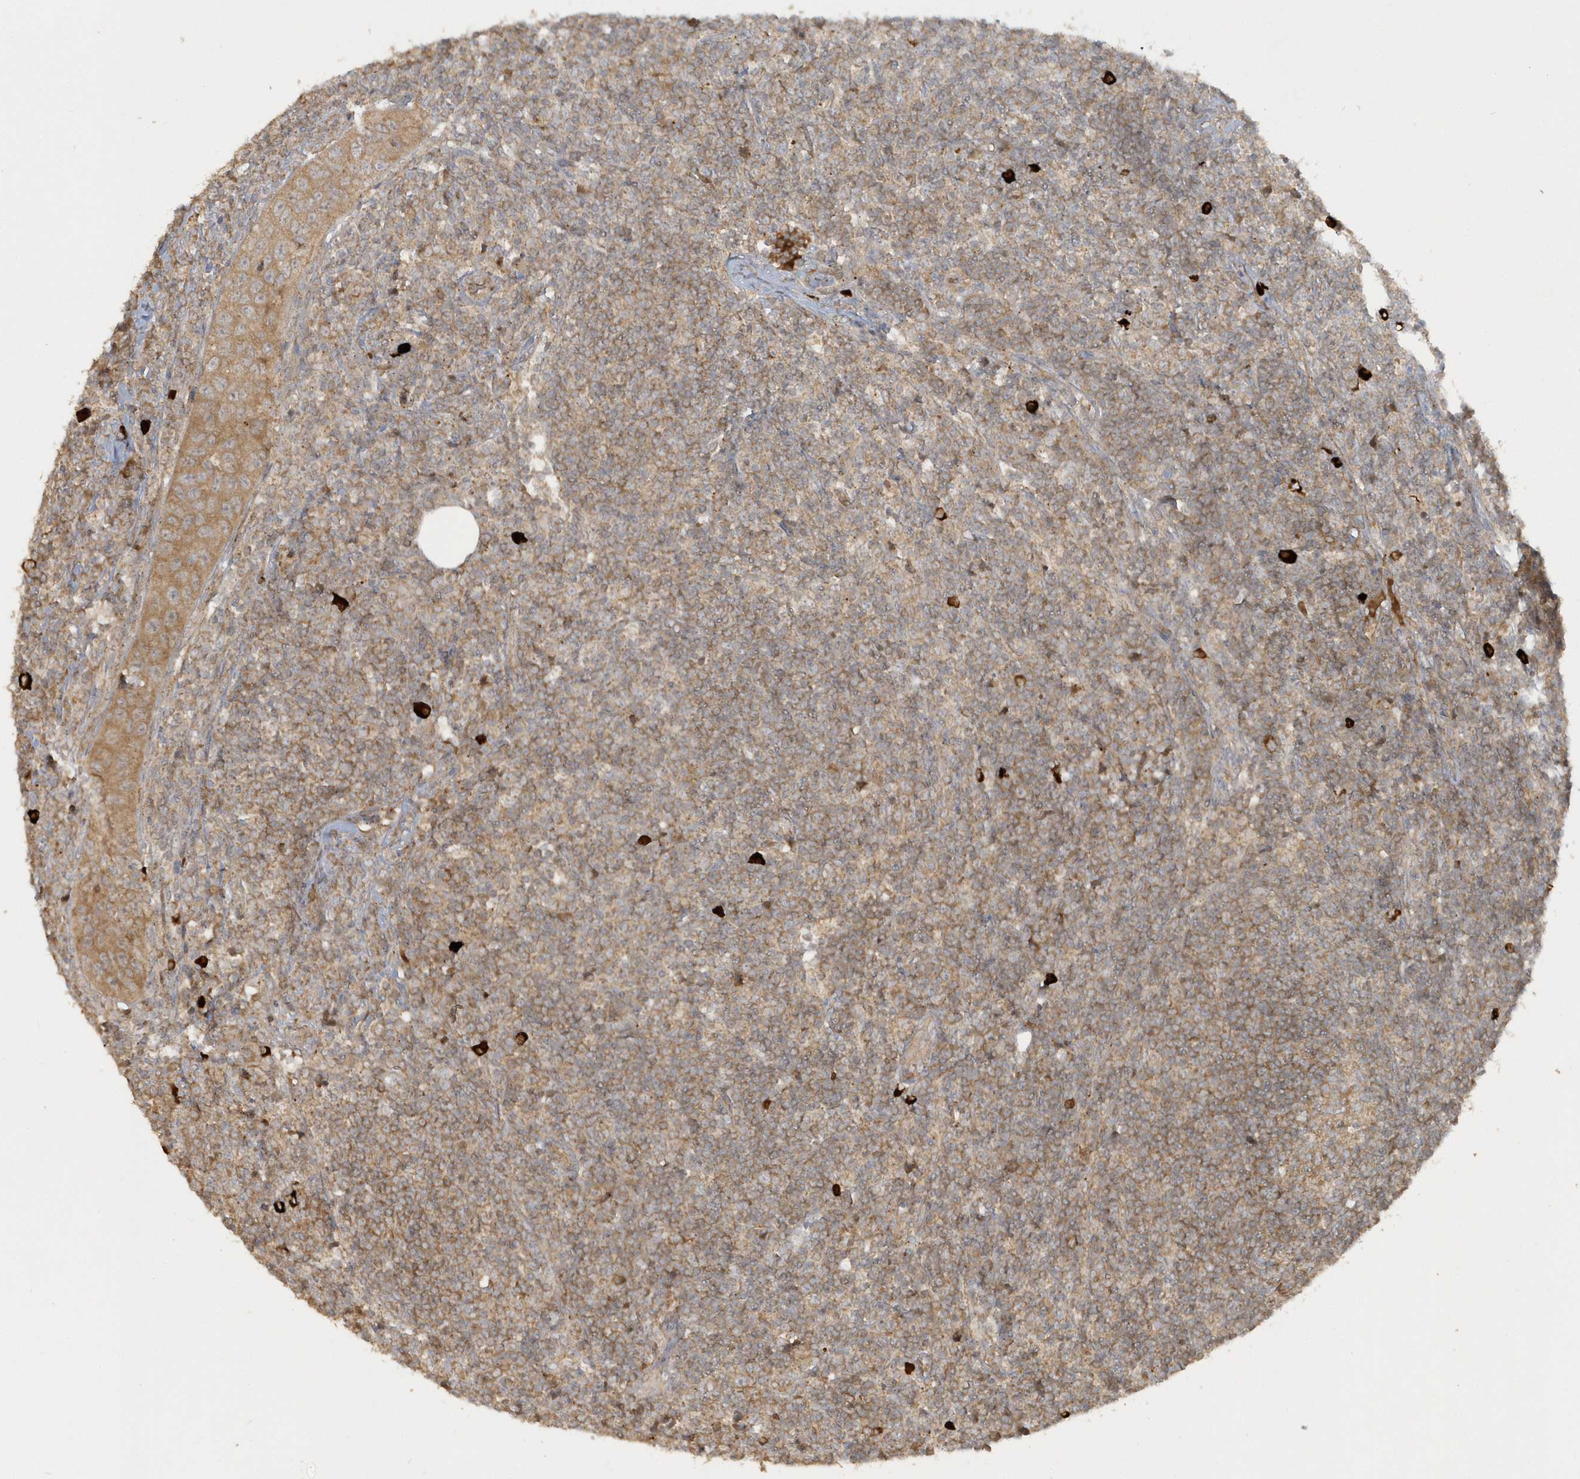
{"staining": {"intensity": "moderate", "quantity": ">75%", "location": "cytoplasmic/membranous"}, "tissue": "lymph node", "cell_type": "Germinal center cells", "image_type": "normal", "snomed": [{"axis": "morphology", "description": "Normal tissue, NOS"}, {"axis": "morphology", "description": "Squamous cell carcinoma, metastatic, NOS"}, {"axis": "topography", "description": "Lymph node"}], "caption": "Immunohistochemistry of normal lymph node exhibits medium levels of moderate cytoplasmic/membranous expression in approximately >75% of germinal center cells.", "gene": "STIM2", "patient": {"sex": "male", "age": 73}}